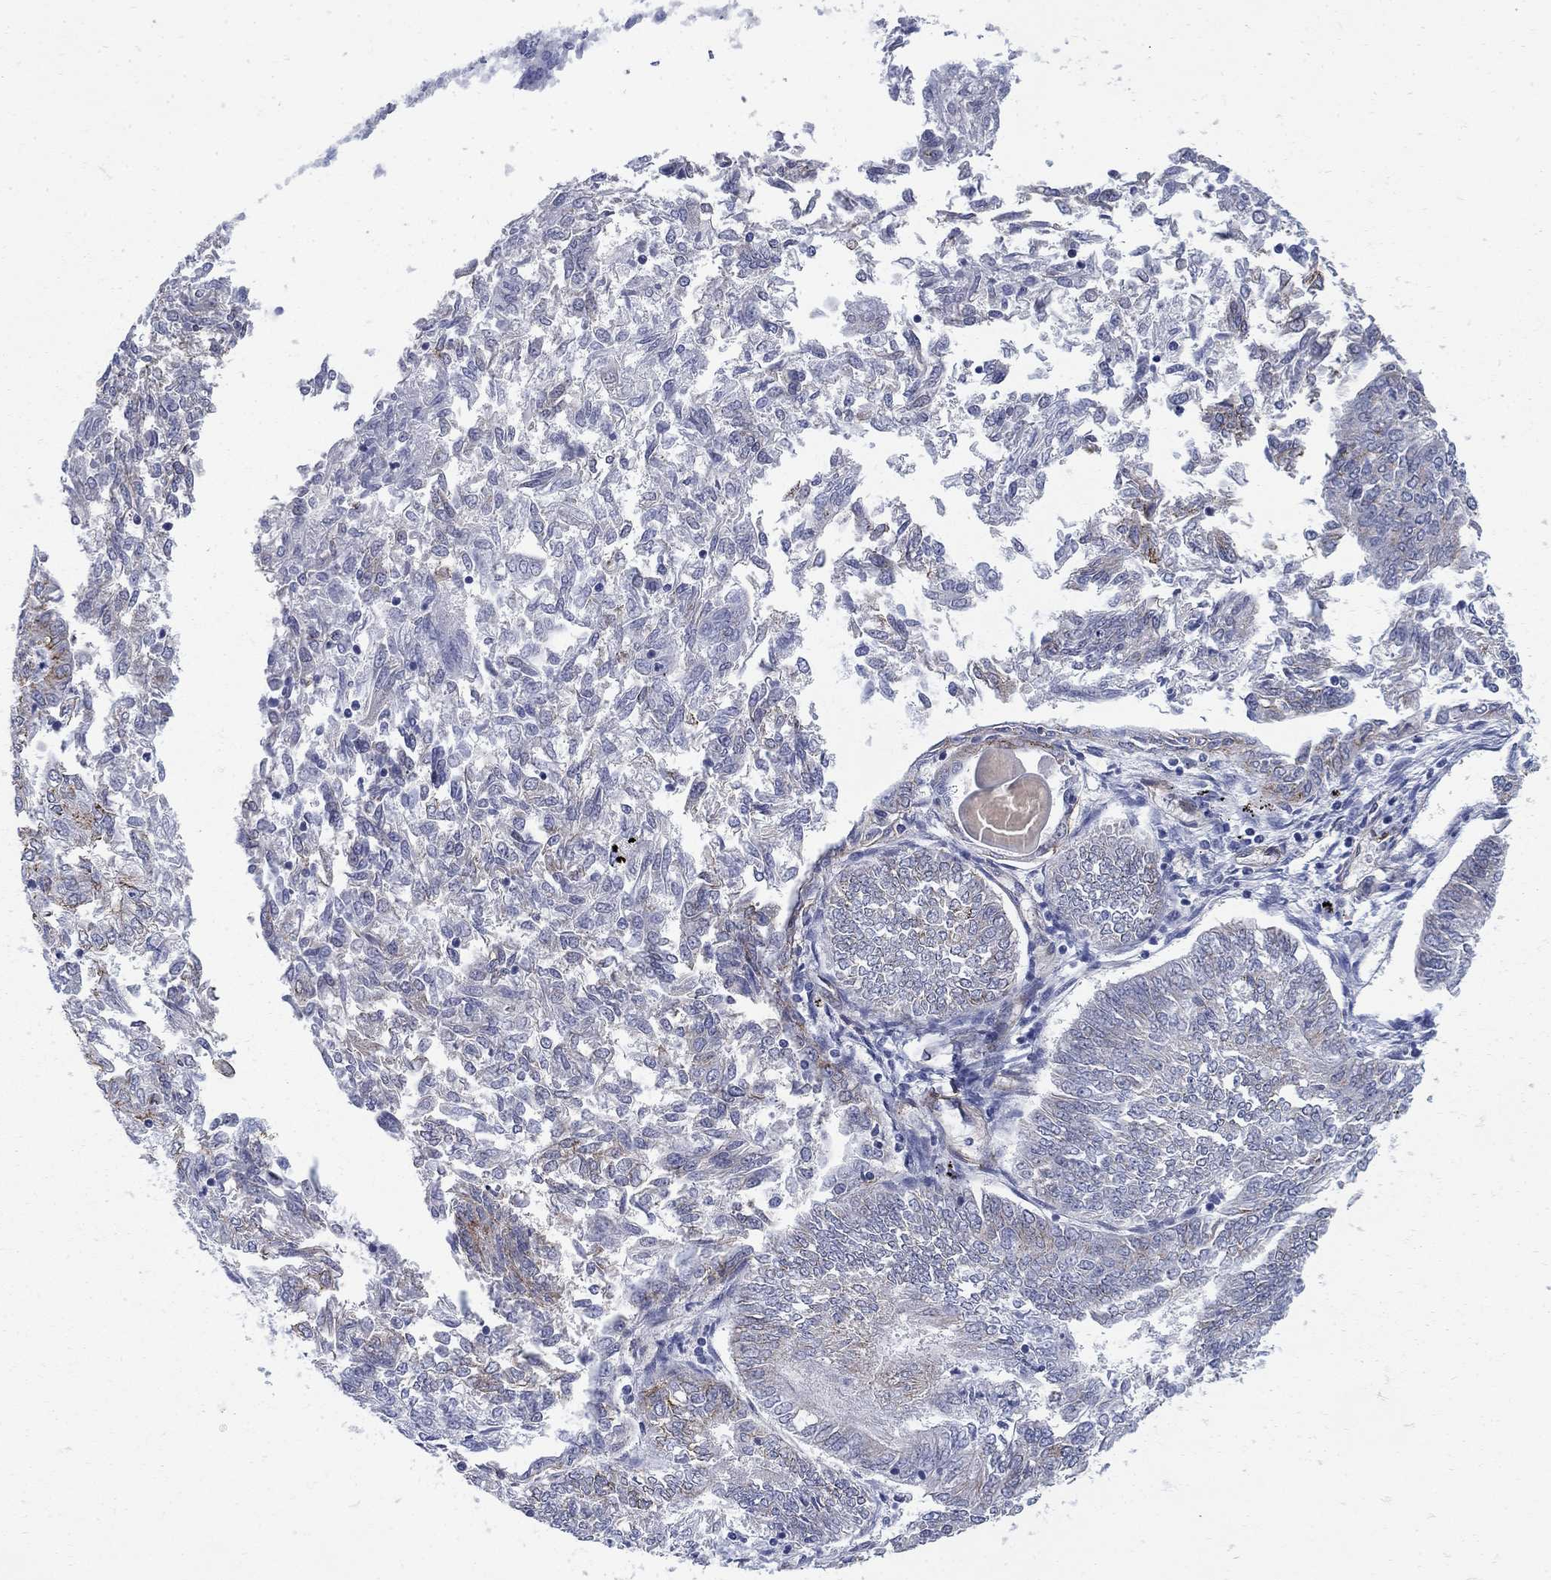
{"staining": {"intensity": "moderate", "quantity": "<25%", "location": "cytoplasmic/membranous"}, "tissue": "endometrial cancer", "cell_type": "Tumor cells", "image_type": "cancer", "snomed": [{"axis": "morphology", "description": "Adenocarcinoma, NOS"}, {"axis": "topography", "description": "Endometrium"}], "caption": "Approximately <25% of tumor cells in human adenocarcinoma (endometrial) show moderate cytoplasmic/membranous protein staining as visualized by brown immunohistochemical staining.", "gene": "SEPTIN8", "patient": {"sex": "female", "age": 58}}